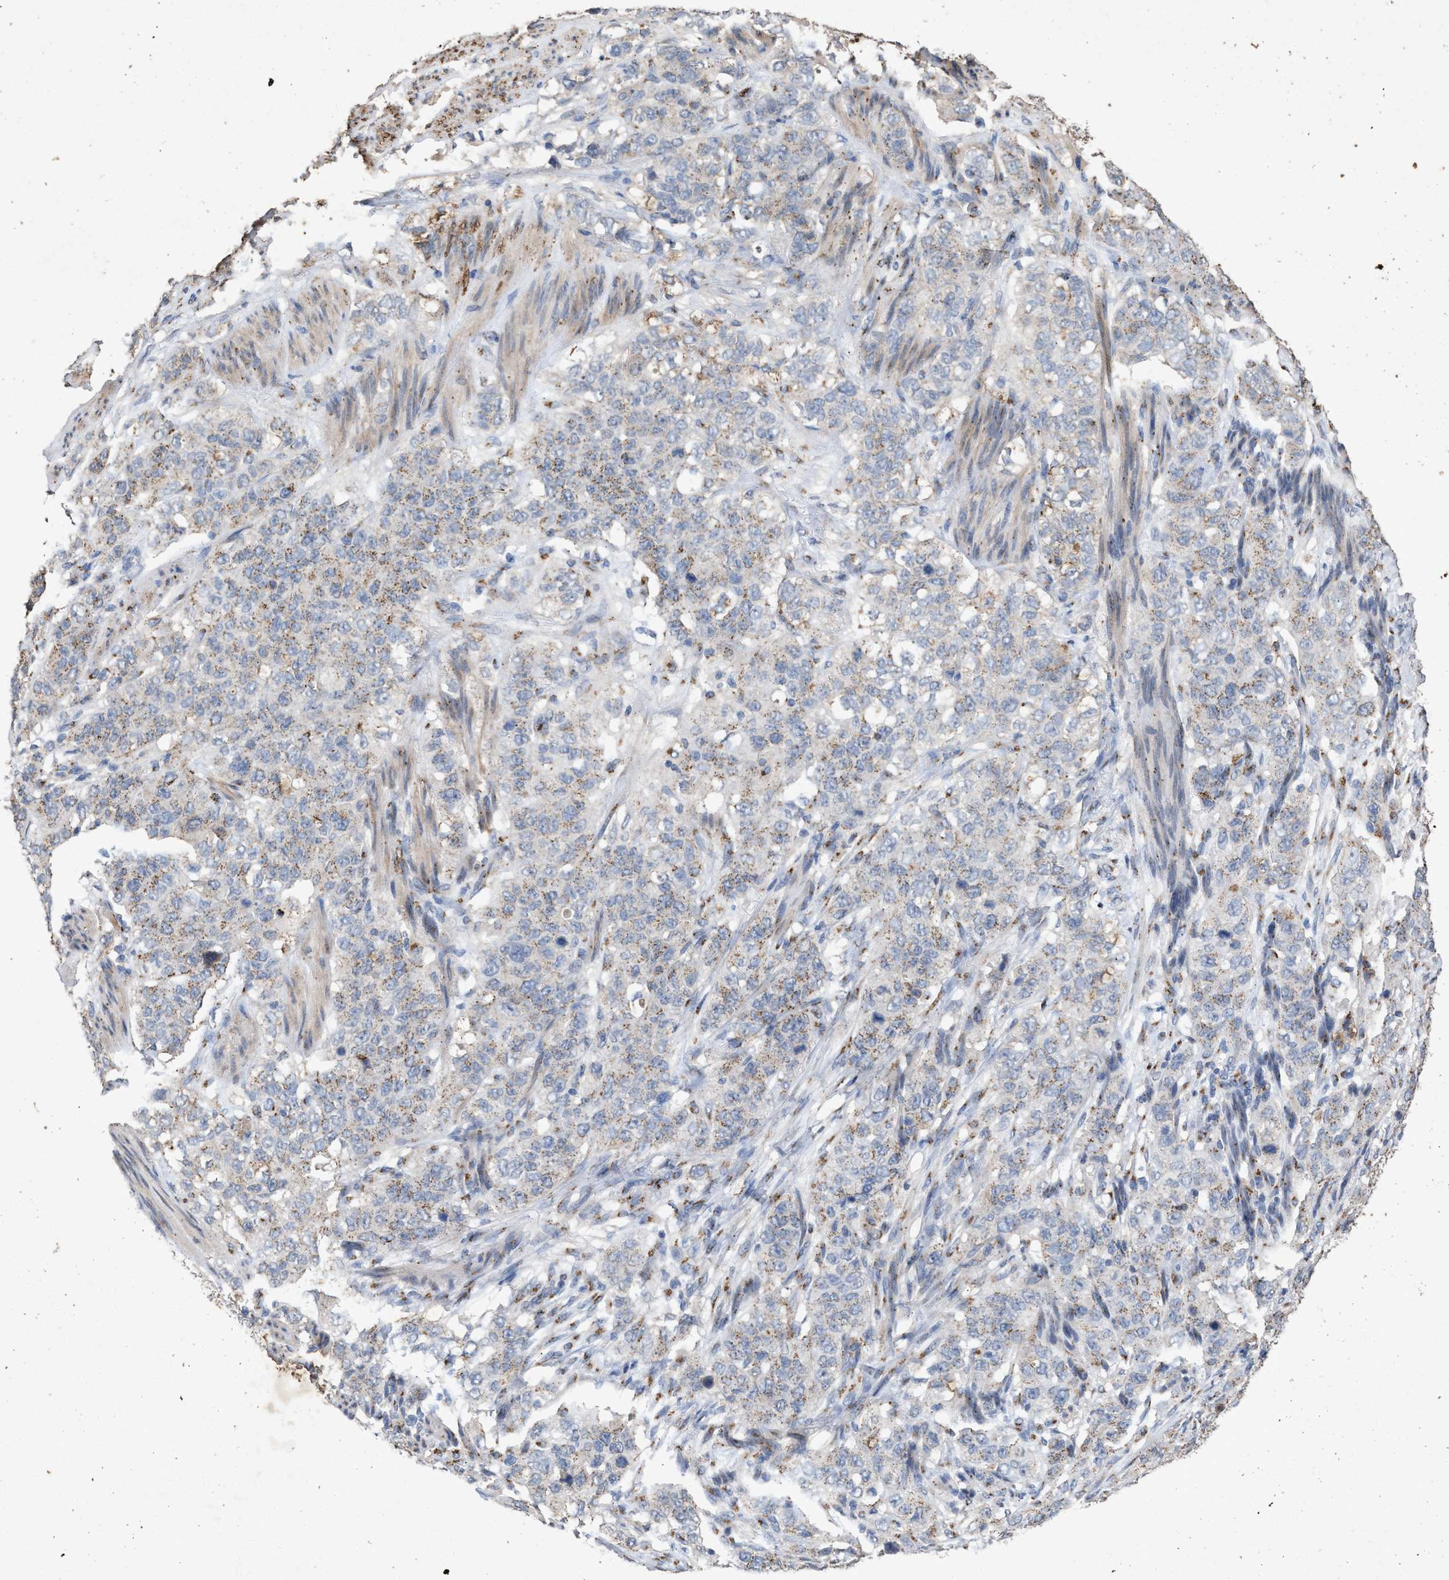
{"staining": {"intensity": "weak", "quantity": "25%-75%", "location": "cytoplasmic/membranous"}, "tissue": "stomach cancer", "cell_type": "Tumor cells", "image_type": "cancer", "snomed": [{"axis": "morphology", "description": "Adenocarcinoma, NOS"}, {"axis": "topography", "description": "Stomach"}], "caption": "The immunohistochemical stain shows weak cytoplasmic/membranous staining in tumor cells of adenocarcinoma (stomach) tissue.", "gene": "MAN2A1", "patient": {"sex": "male", "age": 48}}